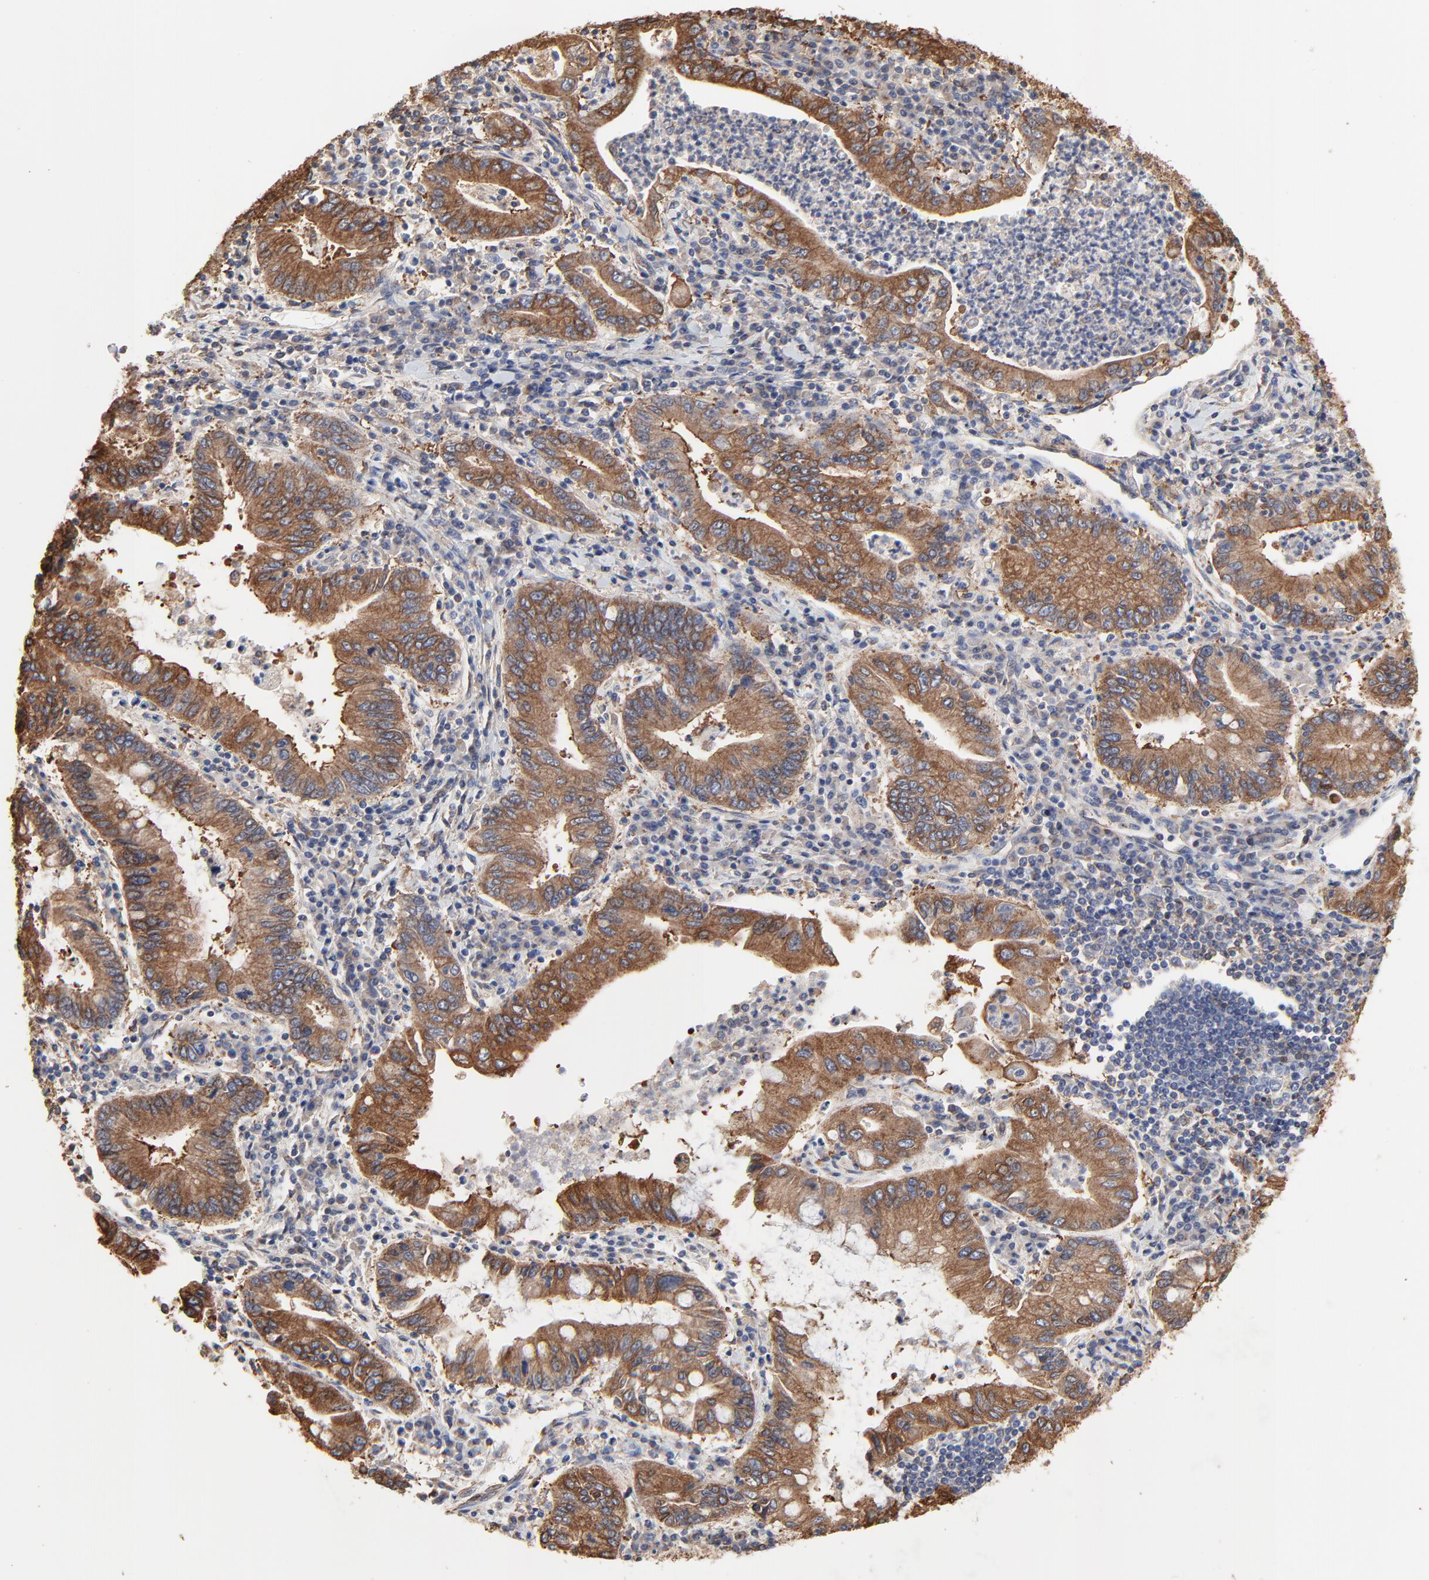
{"staining": {"intensity": "moderate", "quantity": ">75%", "location": "cytoplasmic/membranous"}, "tissue": "stomach cancer", "cell_type": "Tumor cells", "image_type": "cancer", "snomed": [{"axis": "morphology", "description": "Normal tissue, NOS"}, {"axis": "morphology", "description": "Adenocarcinoma, NOS"}, {"axis": "topography", "description": "Esophagus"}, {"axis": "topography", "description": "Stomach, upper"}, {"axis": "topography", "description": "Peripheral nerve tissue"}], "caption": "DAB (3,3'-diaminobenzidine) immunohistochemical staining of stomach cancer (adenocarcinoma) reveals moderate cytoplasmic/membranous protein staining in approximately >75% of tumor cells. The staining was performed using DAB (3,3'-diaminobenzidine), with brown indicating positive protein expression. Nuclei are stained blue with hematoxylin.", "gene": "NXF3", "patient": {"sex": "male", "age": 62}}